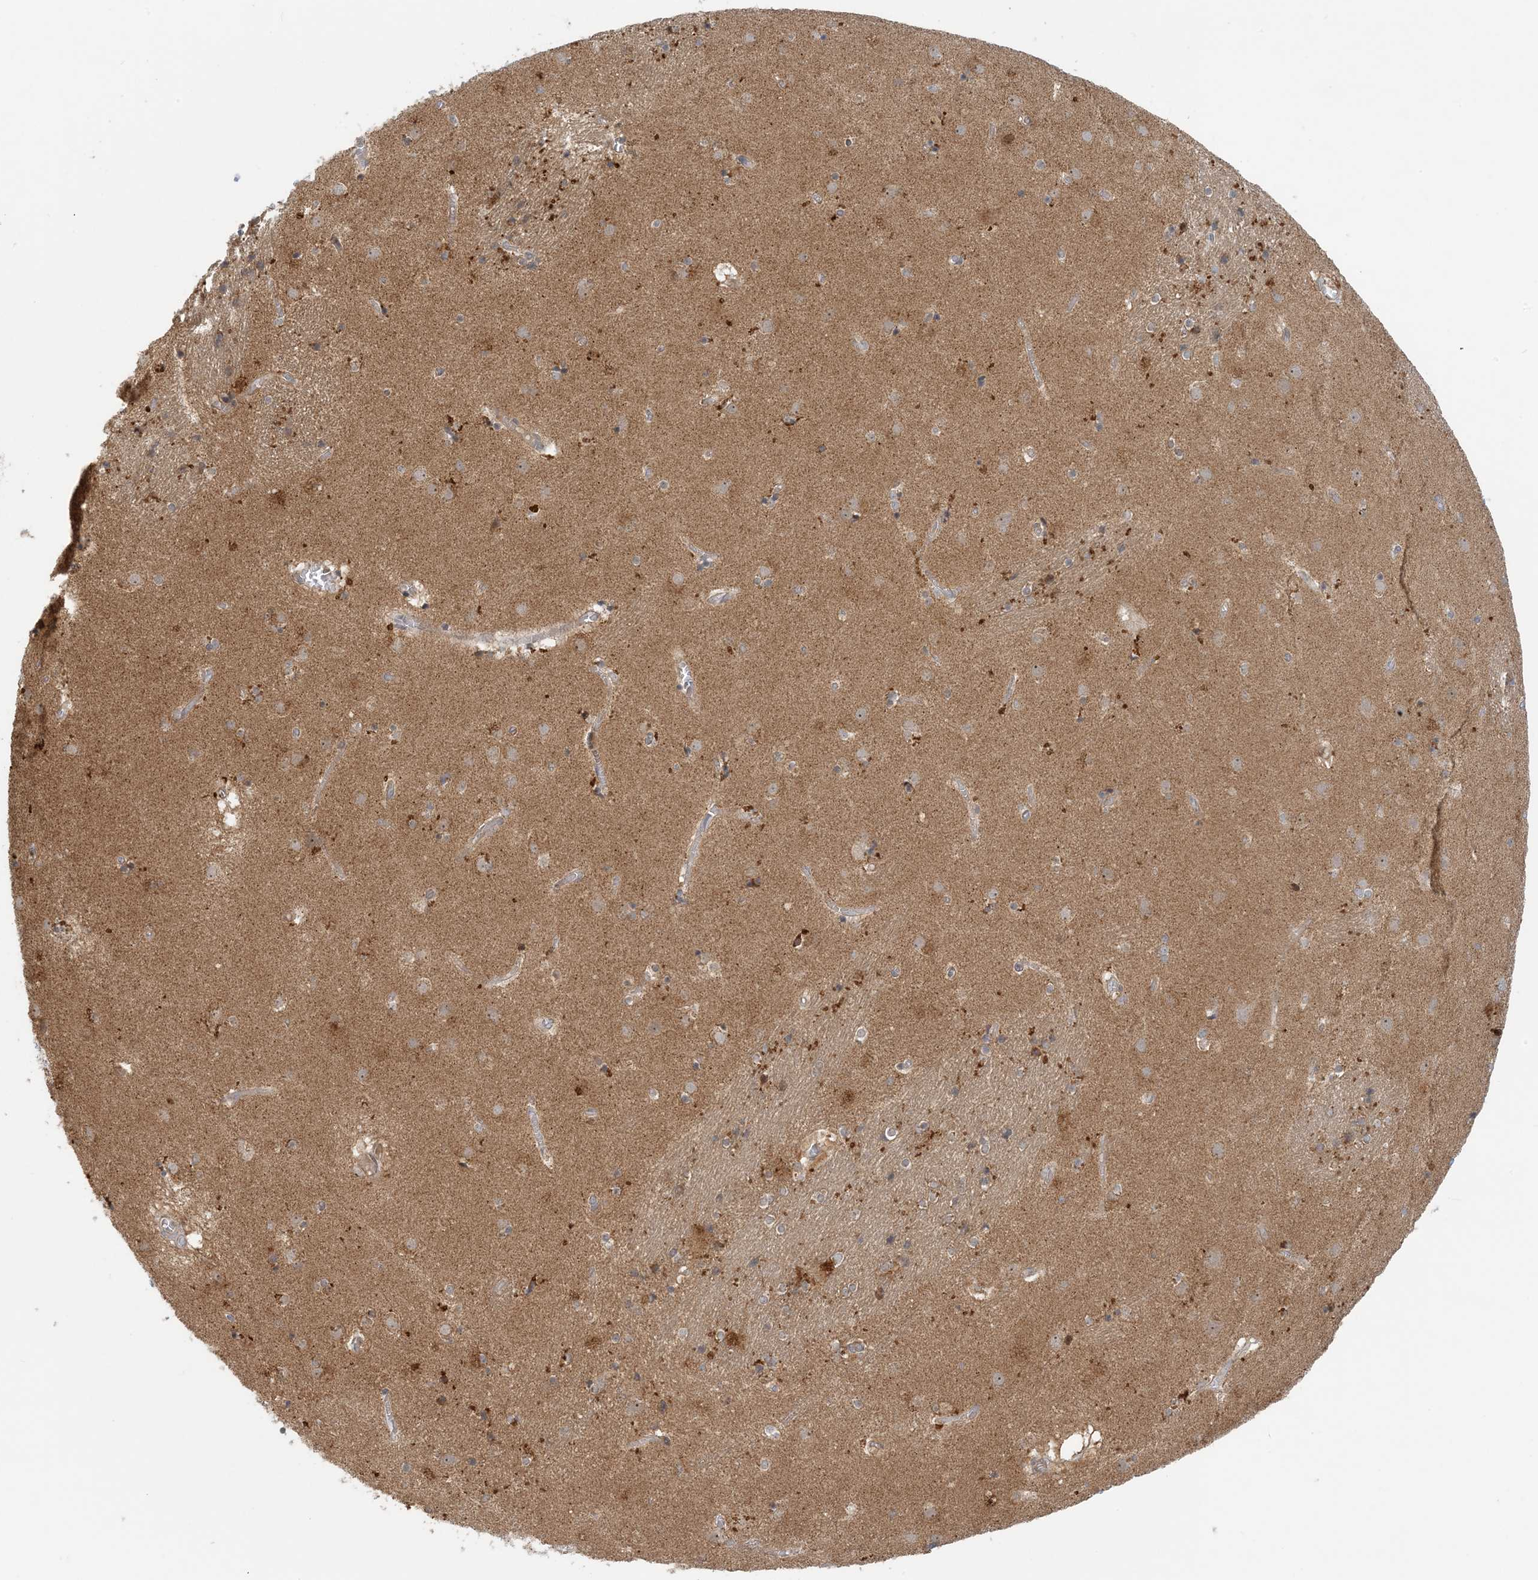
{"staining": {"intensity": "moderate", "quantity": "<25%", "location": "cytoplasmic/membranous"}, "tissue": "caudate", "cell_type": "Glial cells", "image_type": "normal", "snomed": [{"axis": "morphology", "description": "Normal tissue, NOS"}, {"axis": "topography", "description": "Lateral ventricle wall"}], "caption": "IHC of unremarkable caudate reveals low levels of moderate cytoplasmic/membranous positivity in about <25% of glial cells. (DAB = brown stain, brightfield microscopy at high magnification).", "gene": "OBI1", "patient": {"sex": "male", "age": 70}}